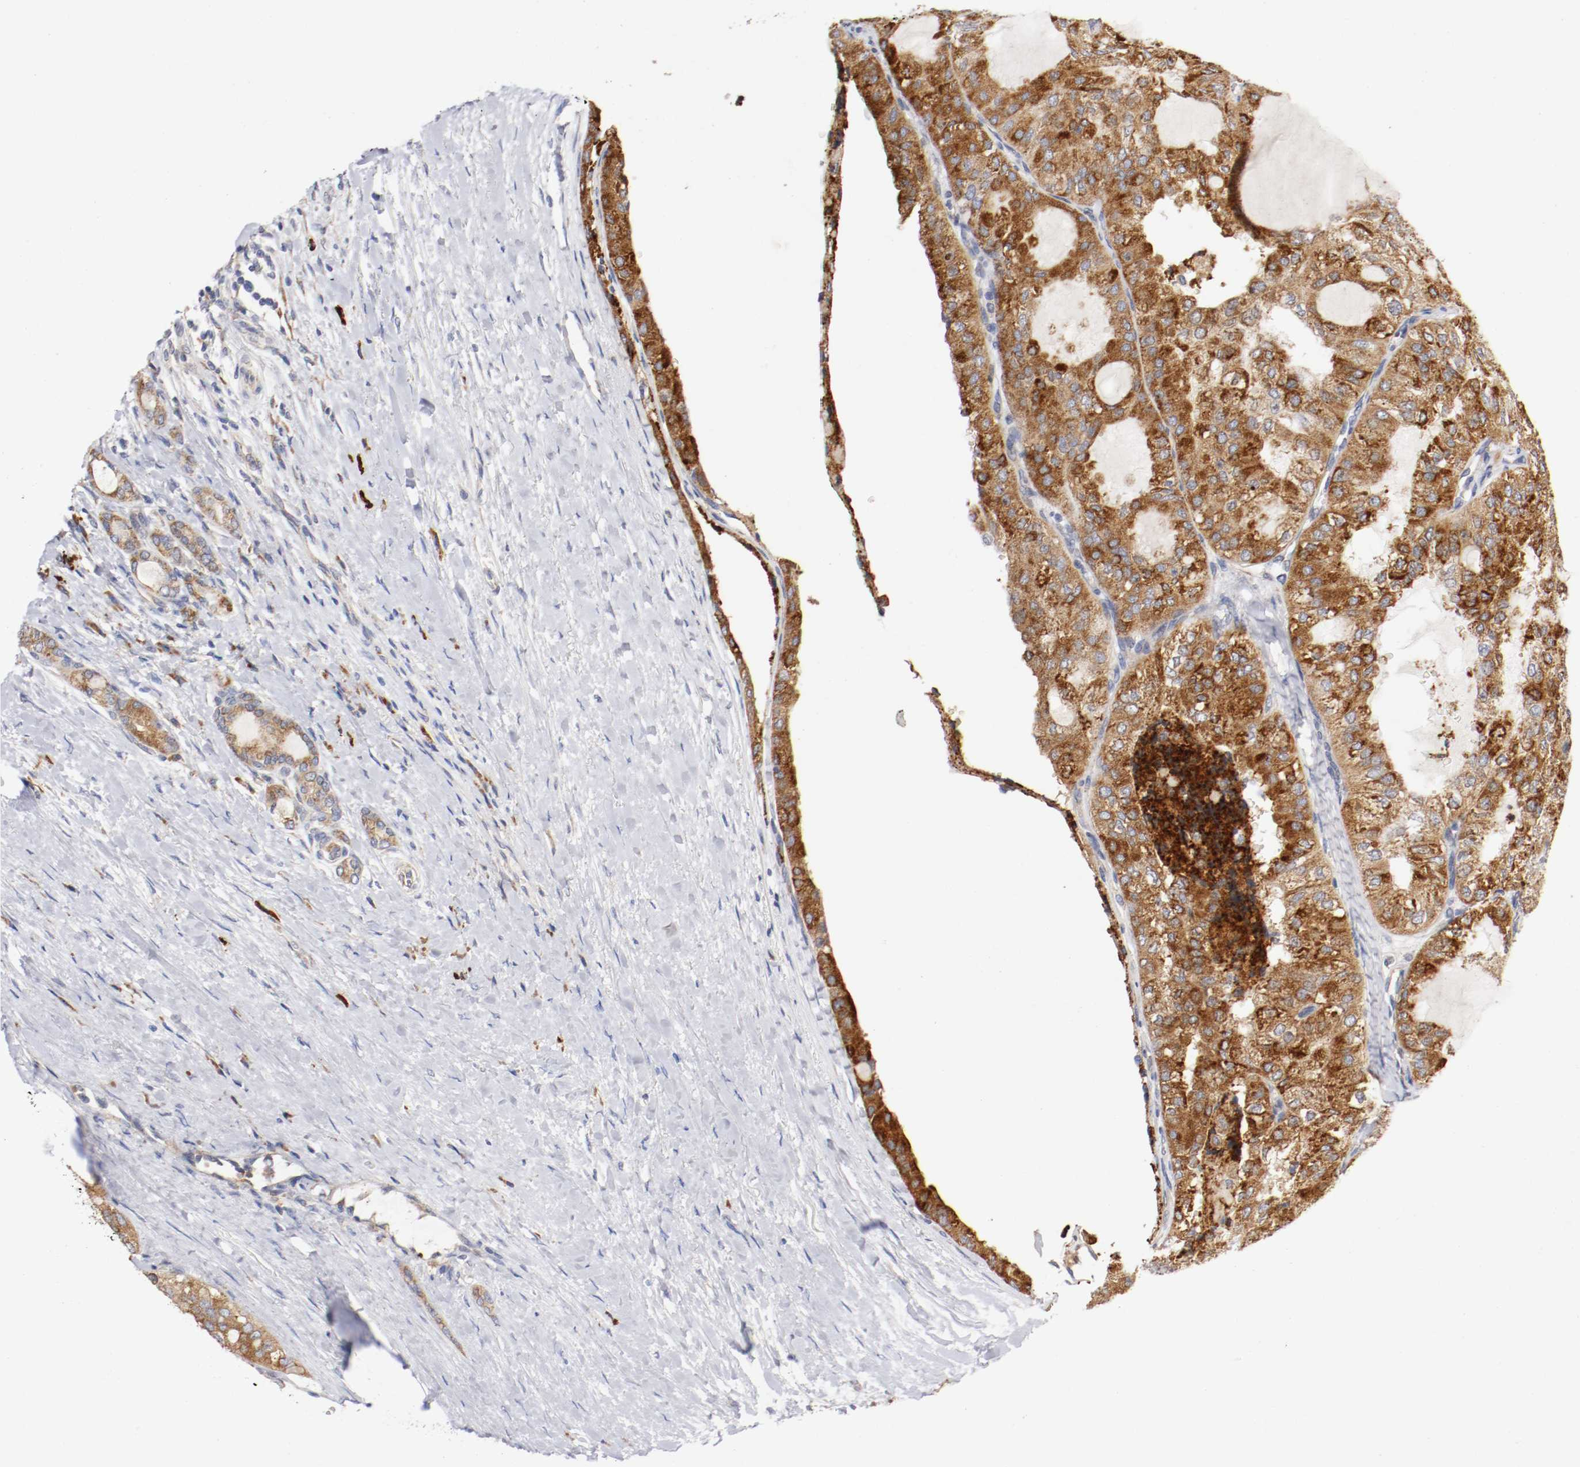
{"staining": {"intensity": "strong", "quantity": ">75%", "location": "cytoplasmic/membranous"}, "tissue": "thyroid cancer", "cell_type": "Tumor cells", "image_type": "cancer", "snomed": [{"axis": "morphology", "description": "Follicular adenoma carcinoma, NOS"}, {"axis": "topography", "description": "Thyroid gland"}], "caption": "This photomicrograph reveals immunohistochemistry staining of human follicular adenoma carcinoma (thyroid), with high strong cytoplasmic/membranous staining in about >75% of tumor cells.", "gene": "TRAF2", "patient": {"sex": "male", "age": 75}}